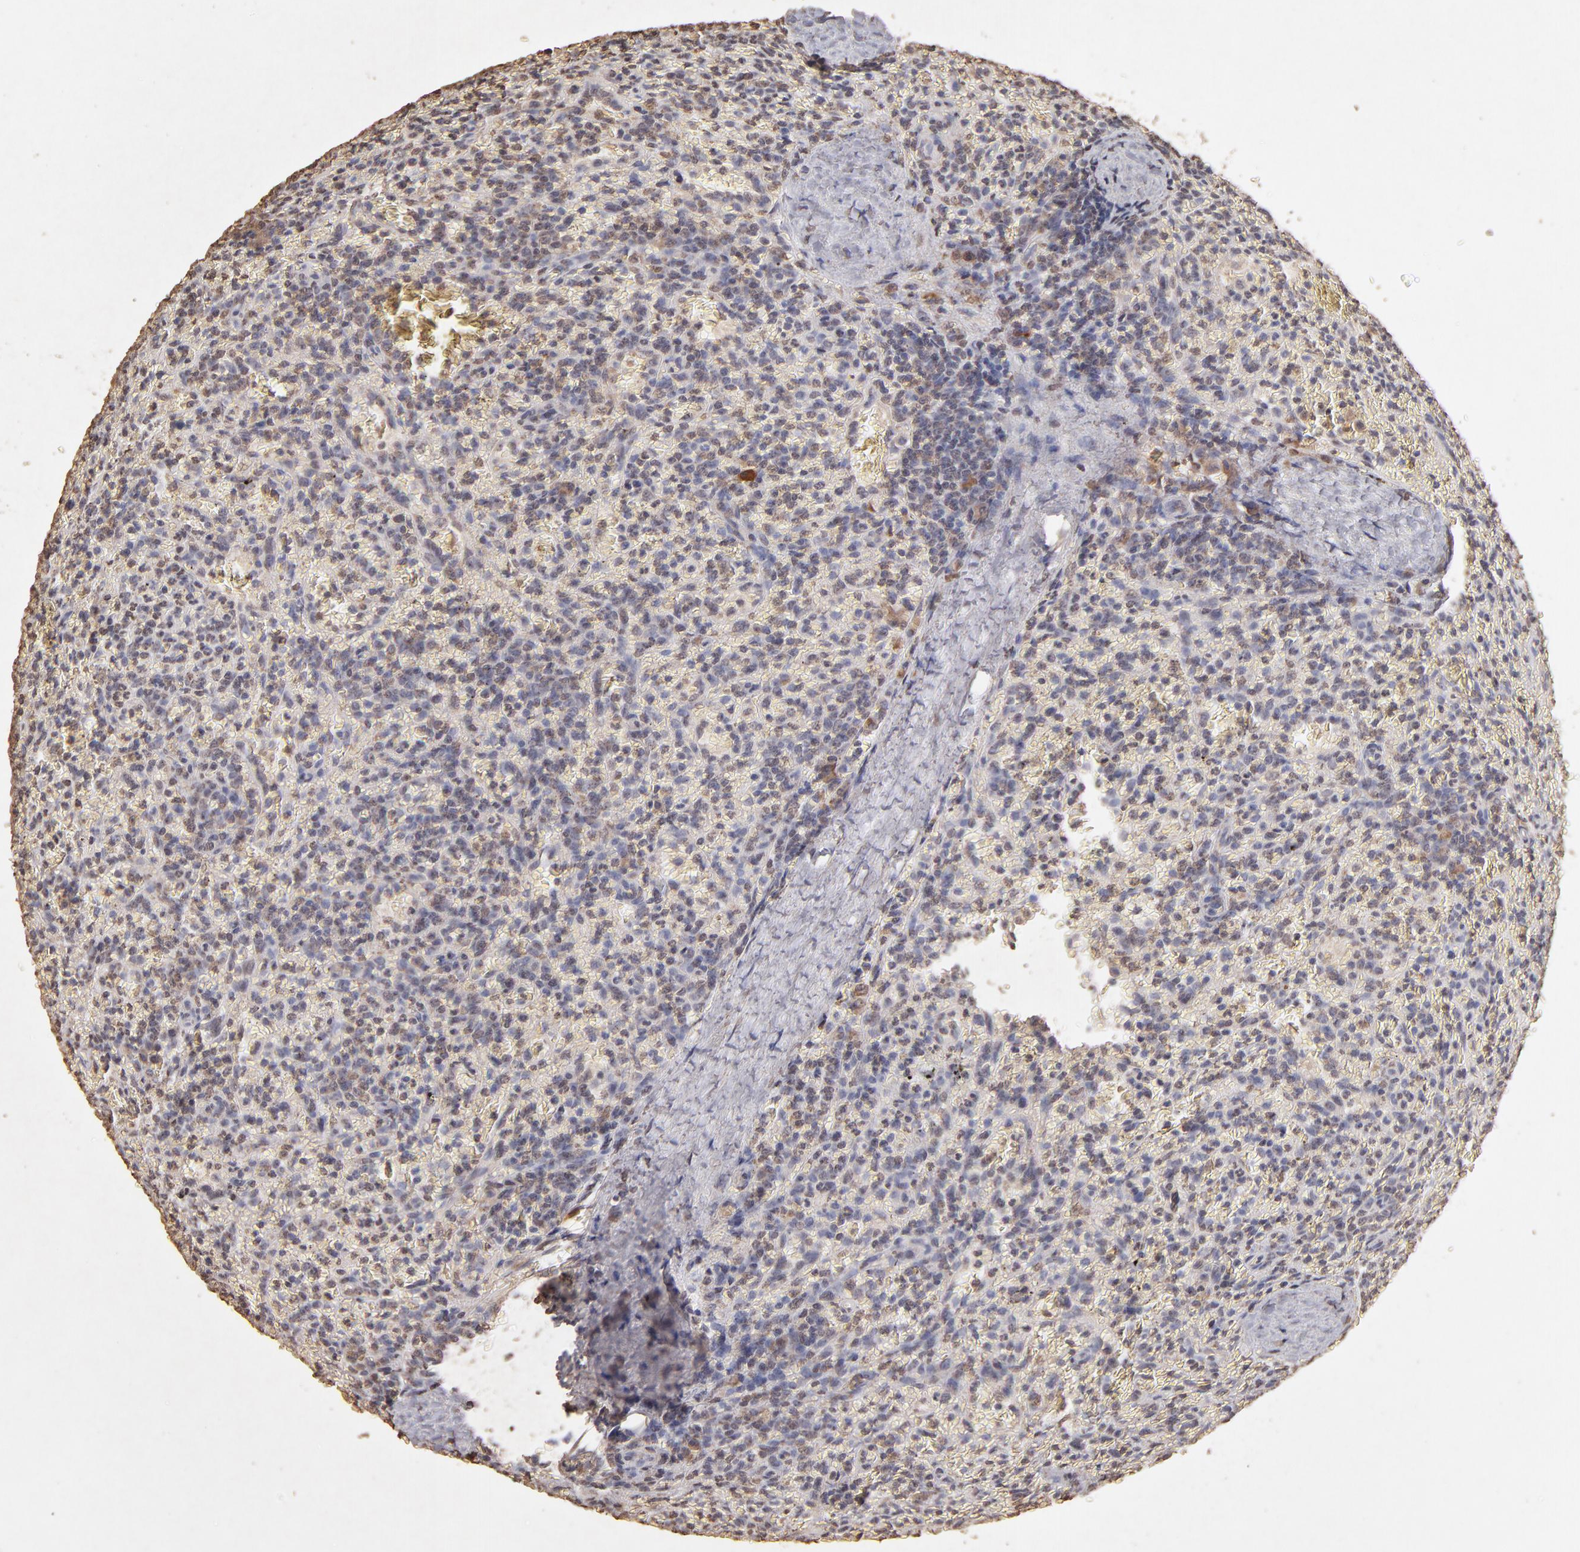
{"staining": {"intensity": "weak", "quantity": "25%-75%", "location": "cytoplasmic/membranous"}, "tissue": "lymphoma", "cell_type": "Tumor cells", "image_type": "cancer", "snomed": [{"axis": "morphology", "description": "Malignant lymphoma, non-Hodgkin's type, Low grade"}, {"axis": "topography", "description": "Spleen"}], "caption": "Protein analysis of lymphoma tissue demonstrates weak cytoplasmic/membranous staining in about 25%-75% of tumor cells. The protein of interest is shown in brown color, while the nuclei are stained blue.", "gene": "OPHN1", "patient": {"sex": "female", "age": 64}}